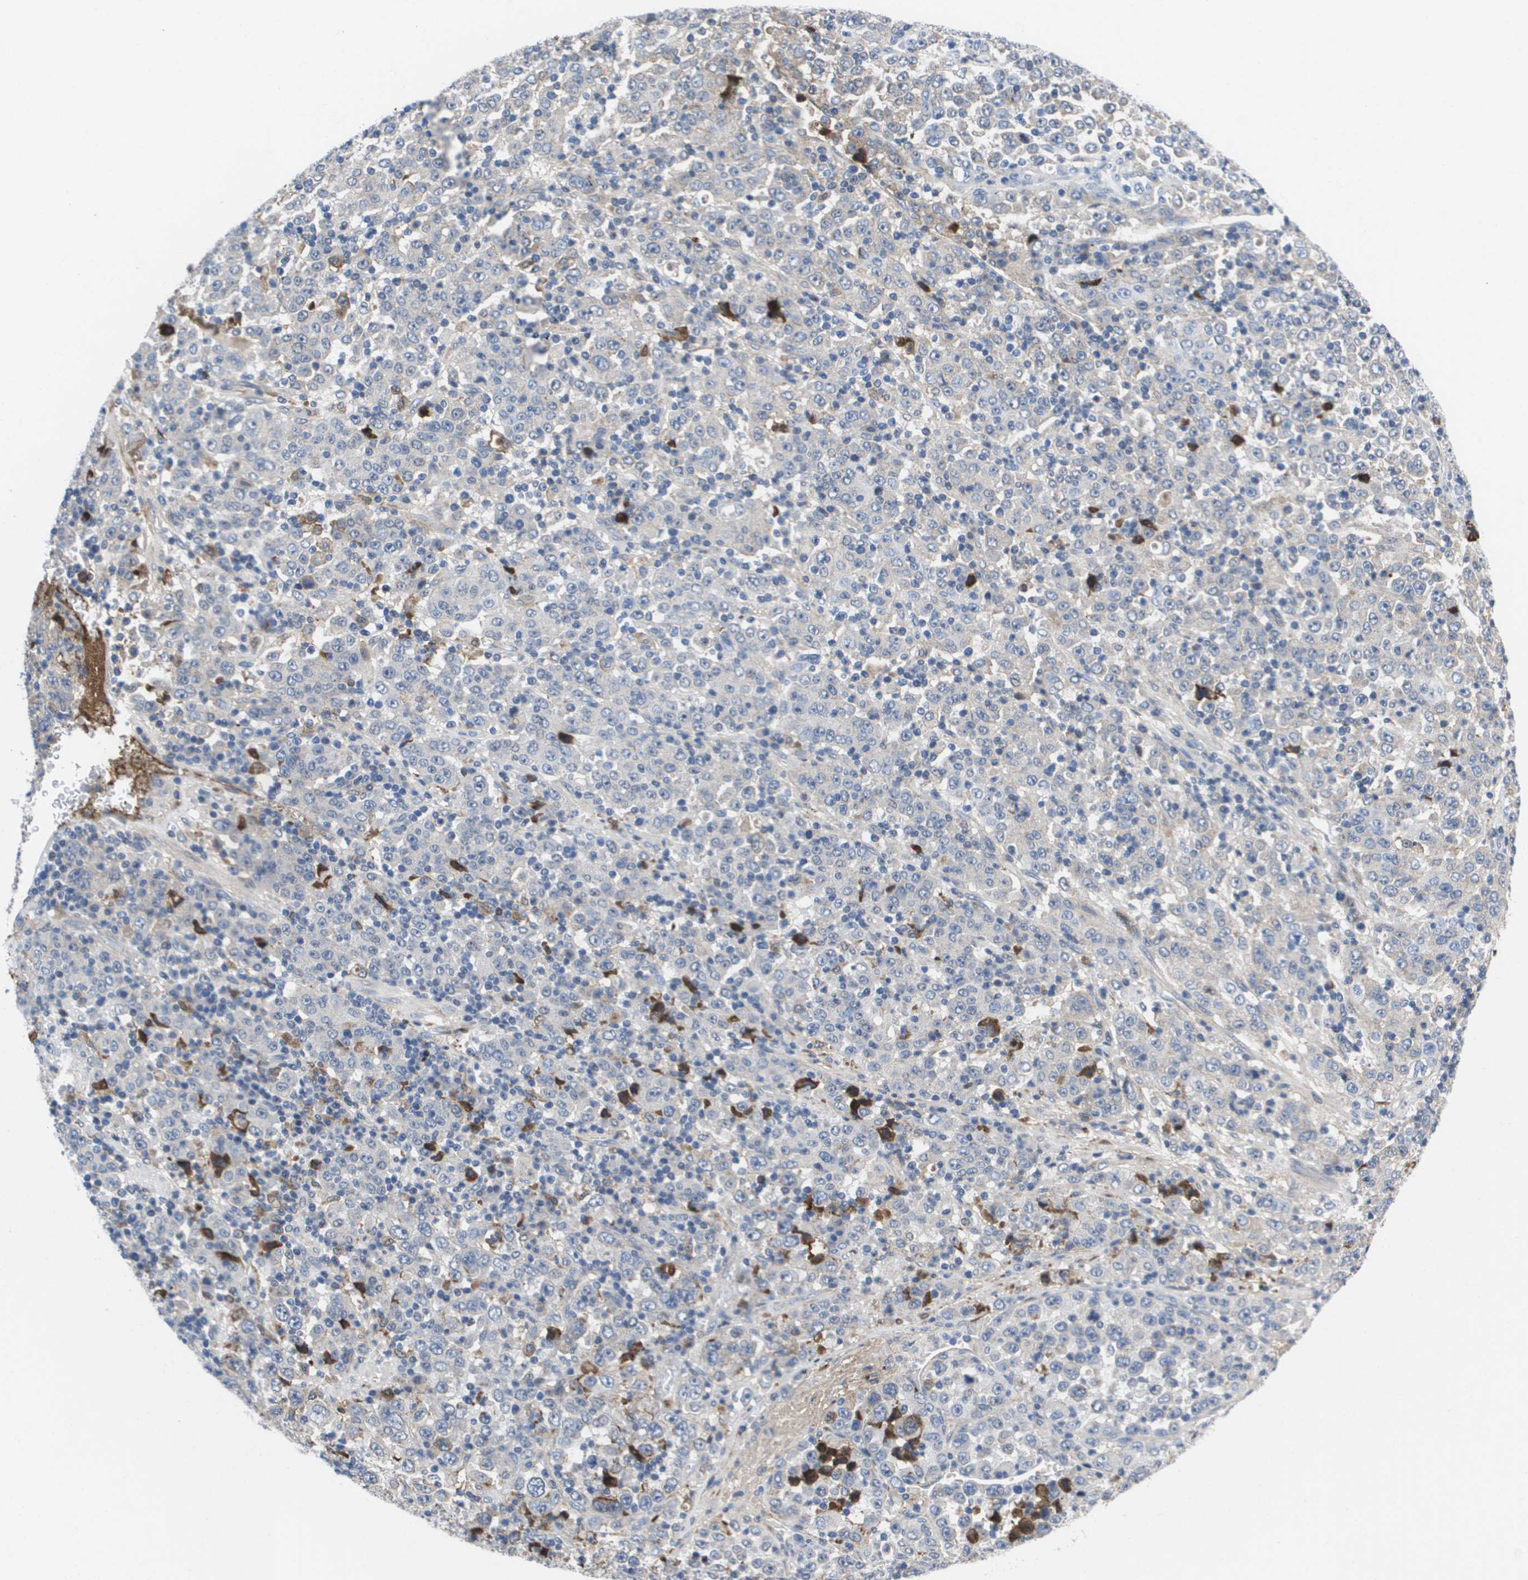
{"staining": {"intensity": "negative", "quantity": "none", "location": "none"}, "tissue": "stomach cancer", "cell_type": "Tumor cells", "image_type": "cancer", "snomed": [{"axis": "morphology", "description": "Normal tissue, NOS"}, {"axis": "morphology", "description": "Adenocarcinoma, NOS"}, {"axis": "topography", "description": "Stomach, upper"}, {"axis": "topography", "description": "Stomach"}], "caption": "Human adenocarcinoma (stomach) stained for a protein using IHC exhibits no staining in tumor cells.", "gene": "SERPINC1", "patient": {"sex": "male", "age": 59}}